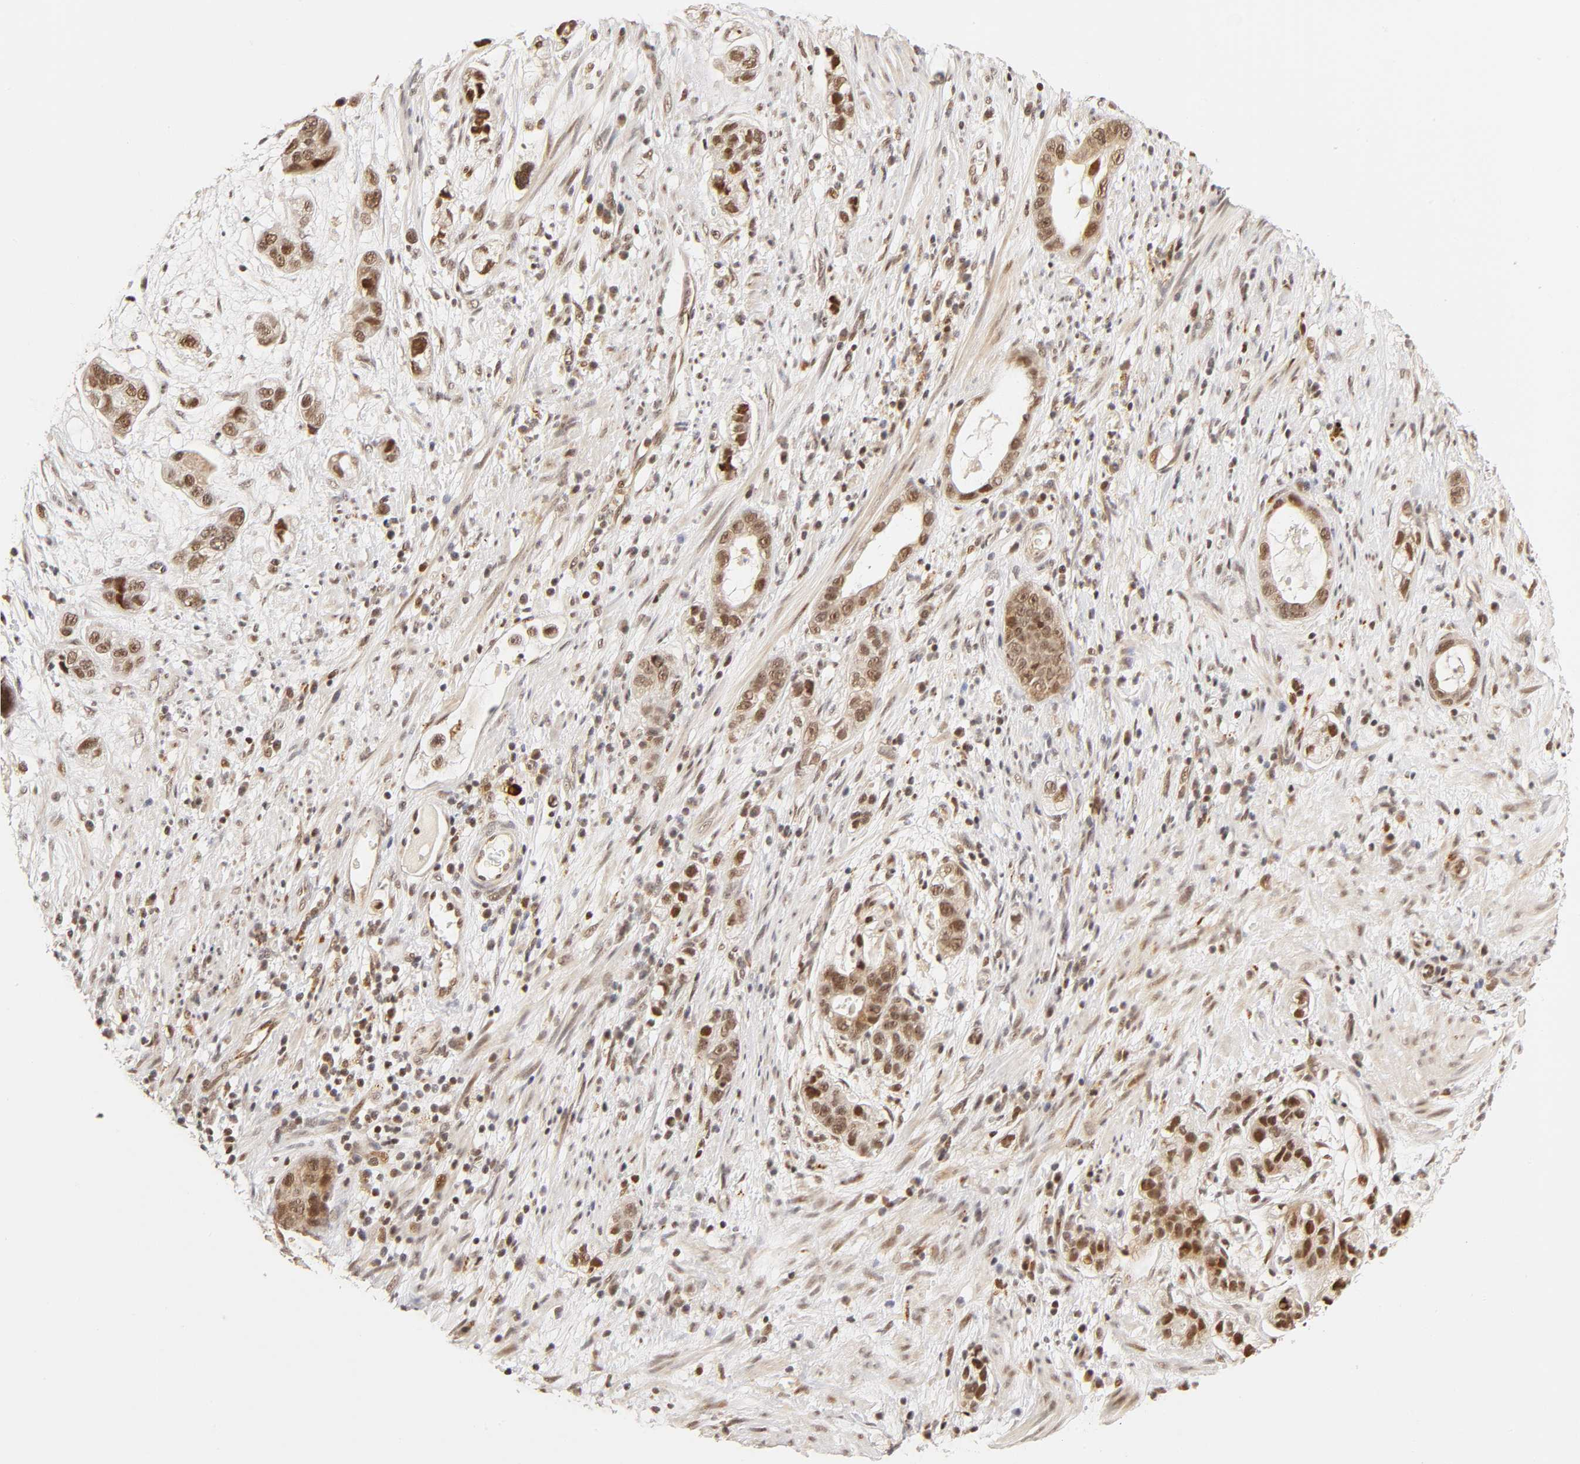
{"staining": {"intensity": "moderate", "quantity": "25%-75%", "location": "cytoplasmic/membranous,nuclear"}, "tissue": "stomach cancer", "cell_type": "Tumor cells", "image_type": "cancer", "snomed": [{"axis": "morphology", "description": "Adenocarcinoma, NOS"}, {"axis": "topography", "description": "Stomach, lower"}], "caption": "Immunohistochemical staining of human stomach cancer (adenocarcinoma) reveals medium levels of moderate cytoplasmic/membranous and nuclear positivity in about 25%-75% of tumor cells.", "gene": "TAF10", "patient": {"sex": "female", "age": 93}}